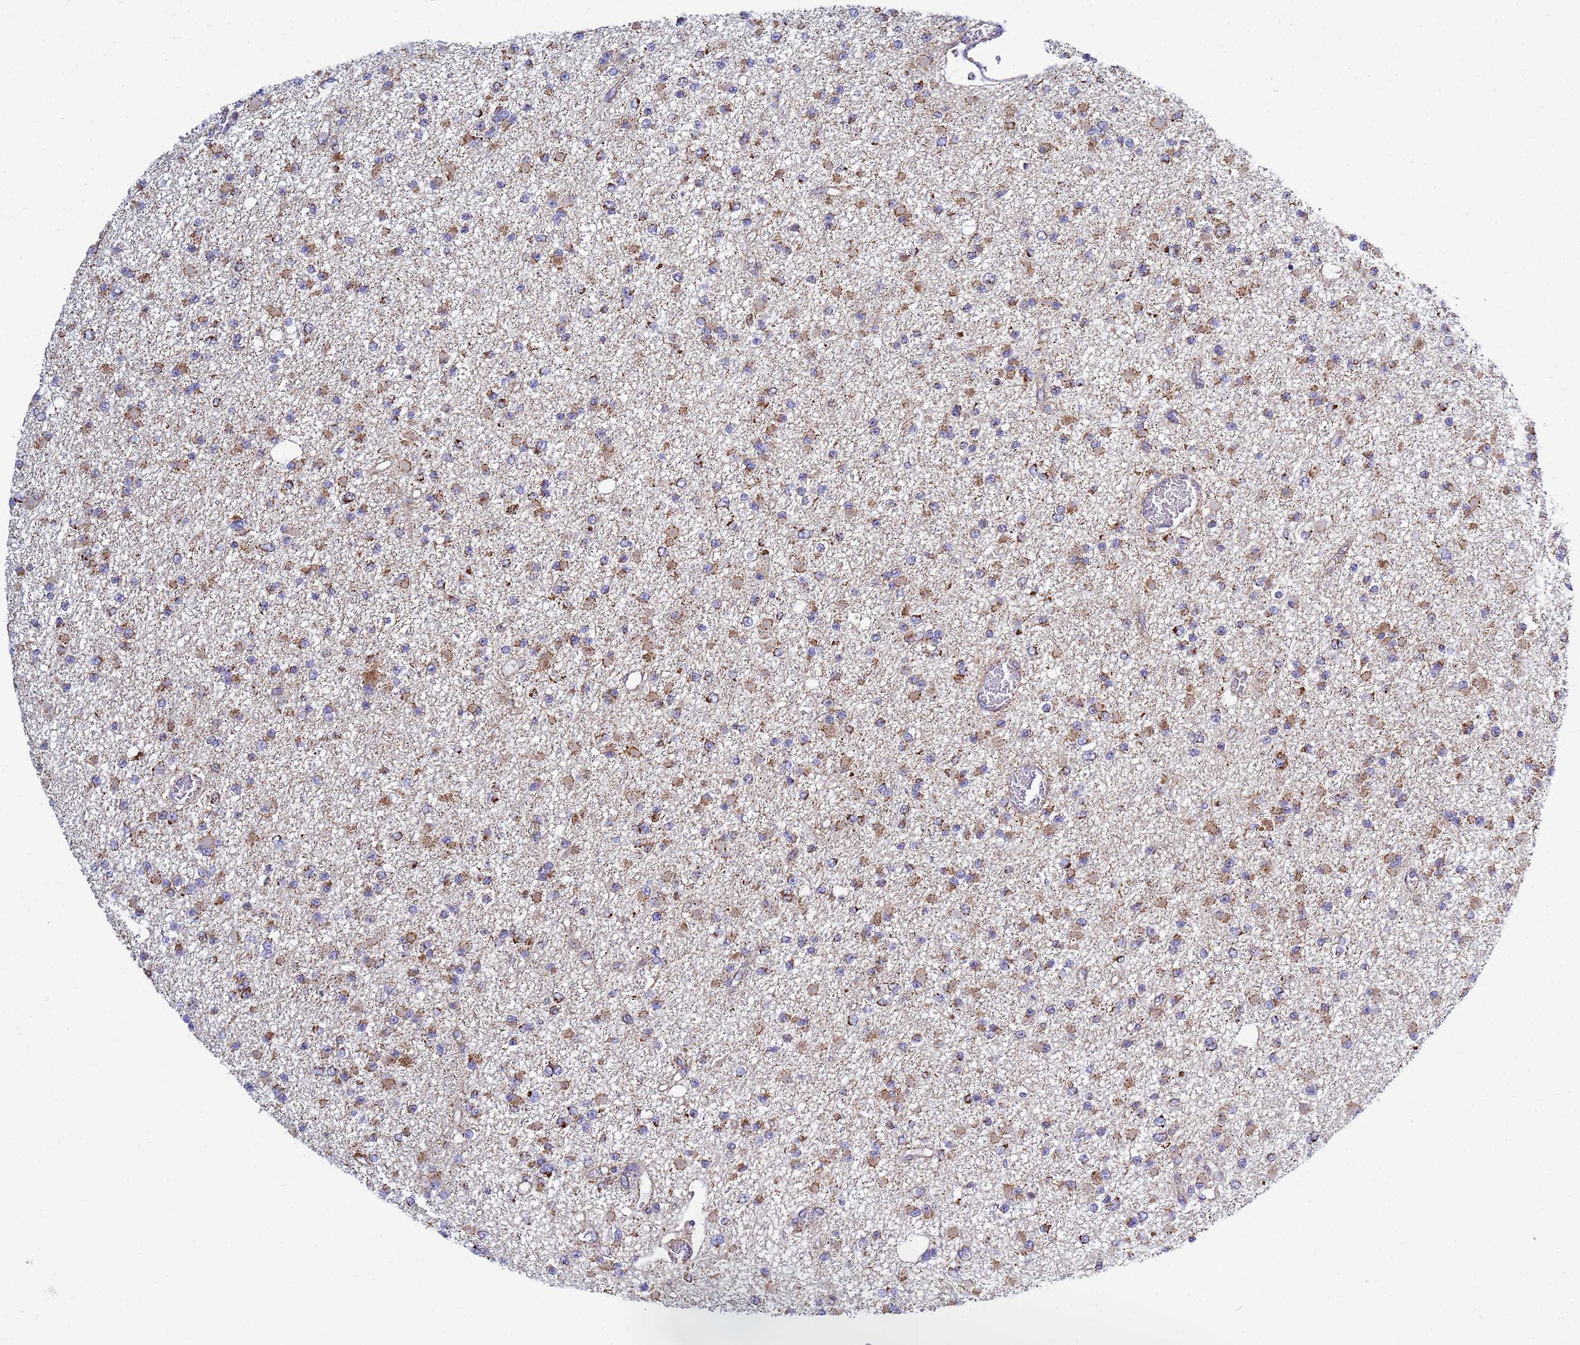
{"staining": {"intensity": "moderate", "quantity": ">75%", "location": "cytoplasmic/membranous"}, "tissue": "glioma", "cell_type": "Tumor cells", "image_type": "cancer", "snomed": [{"axis": "morphology", "description": "Glioma, malignant, Low grade"}, {"axis": "topography", "description": "Brain"}], "caption": "This histopathology image shows immunohistochemistry (IHC) staining of malignant glioma (low-grade), with medium moderate cytoplasmic/membranous positivity in approximately >75% of tumor cells.", "gene": "COQ4", "patient": {"sex": "female", "age": 22}}